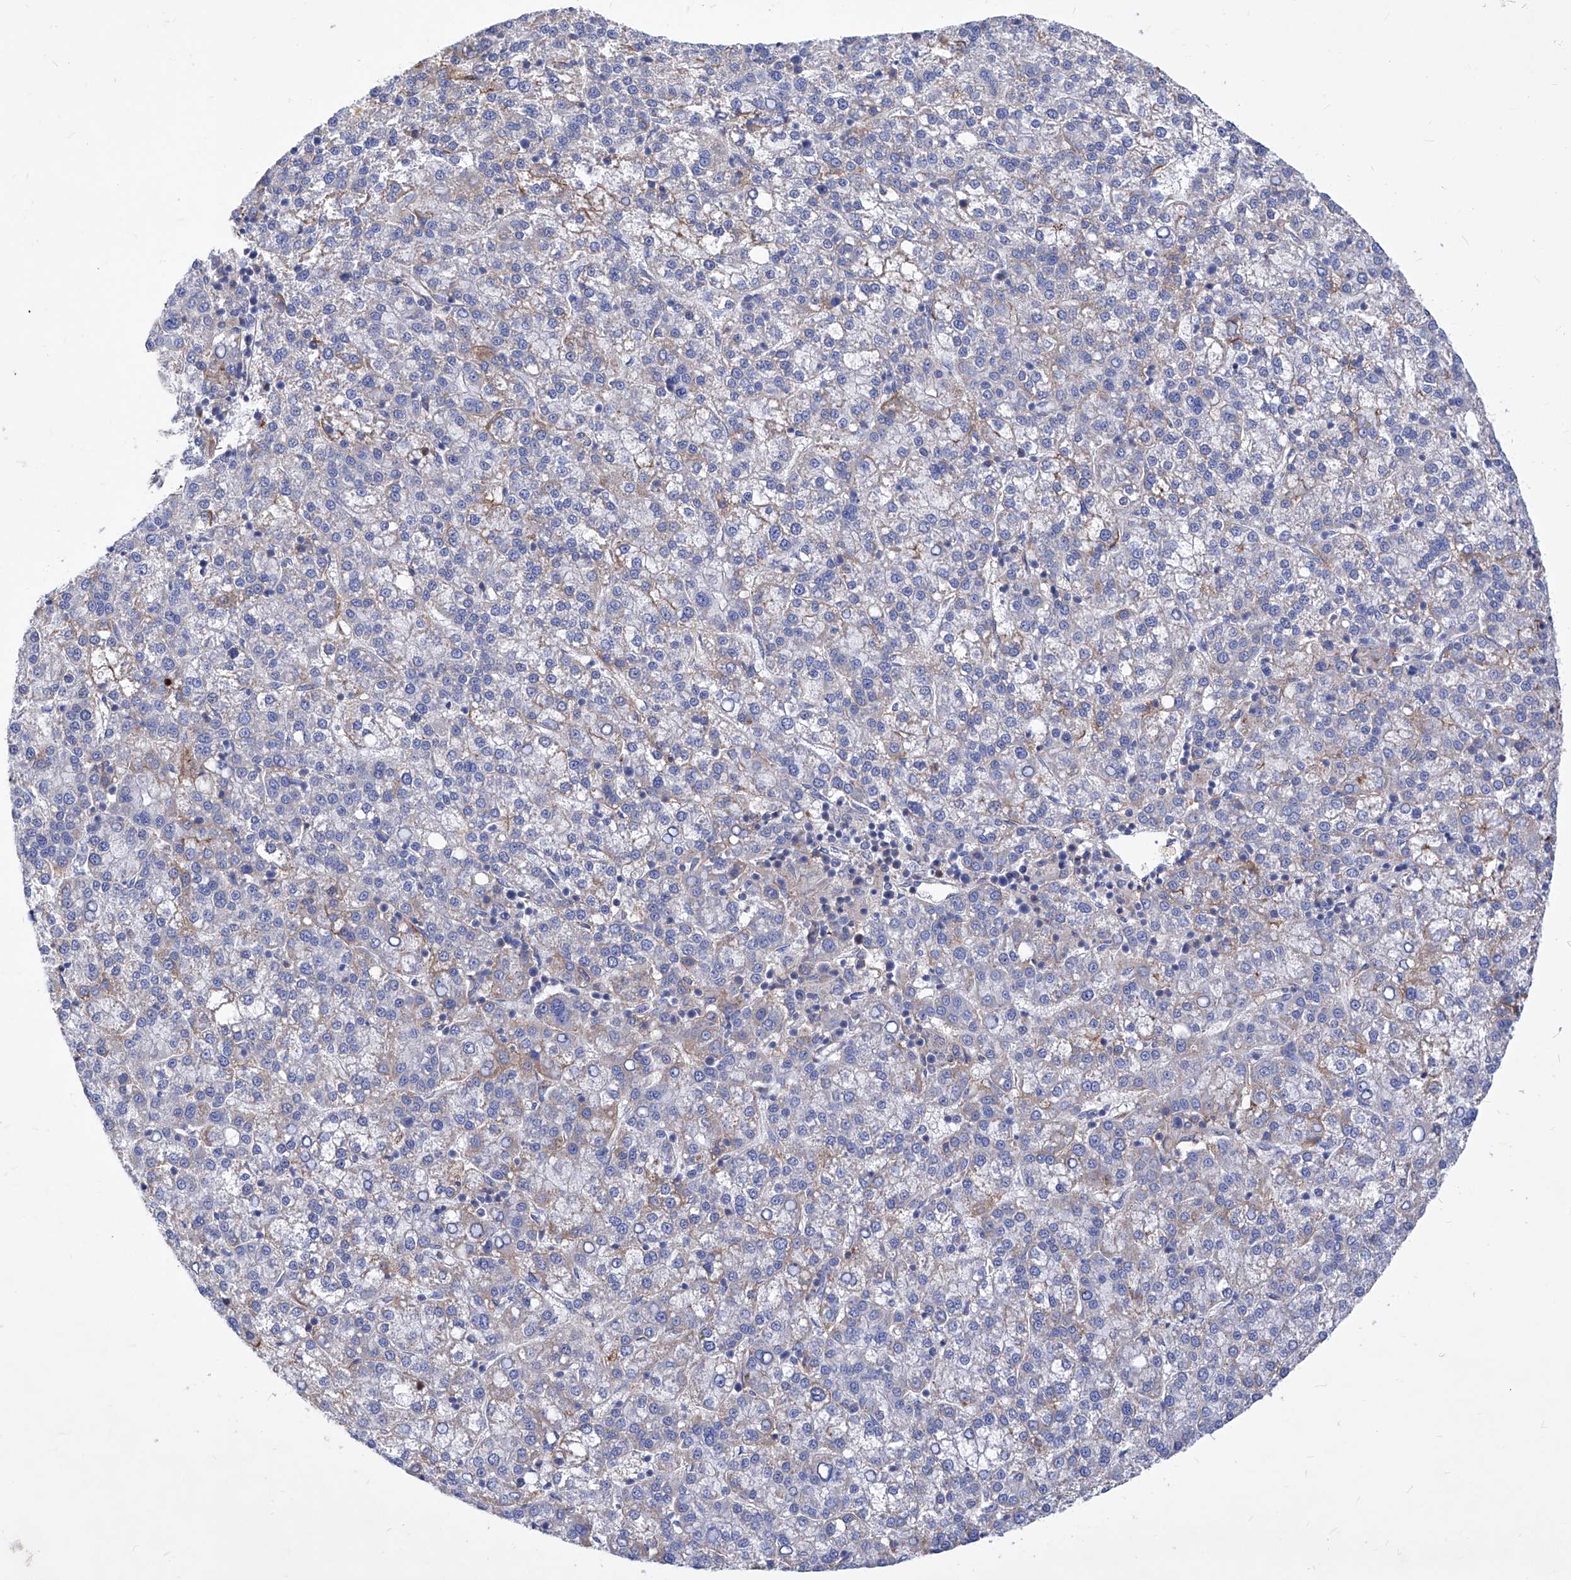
{"staining": {"intensity": "weak", "quantity": "25%-75%", "location": "cytoplasmic/membranous"}, "tissue": "liver cancer", "cell_type": "Tumor cells", "image_type": "cancer", "snomed": [{"axis": "morphology", "description": "Carcinoma, Hepatocellular, NOS"}, {"axis": "topography", "description": "Liver"}], "caption": "Immunohistochemistry (IHC) of liver hepatocellular carcinoma reveals low levels of weak cytoplasmic/membranous expression in about 25%-75% of tumor cells.", "gene": "HRNR", "patient": {"sex": "female", "age": 58}}